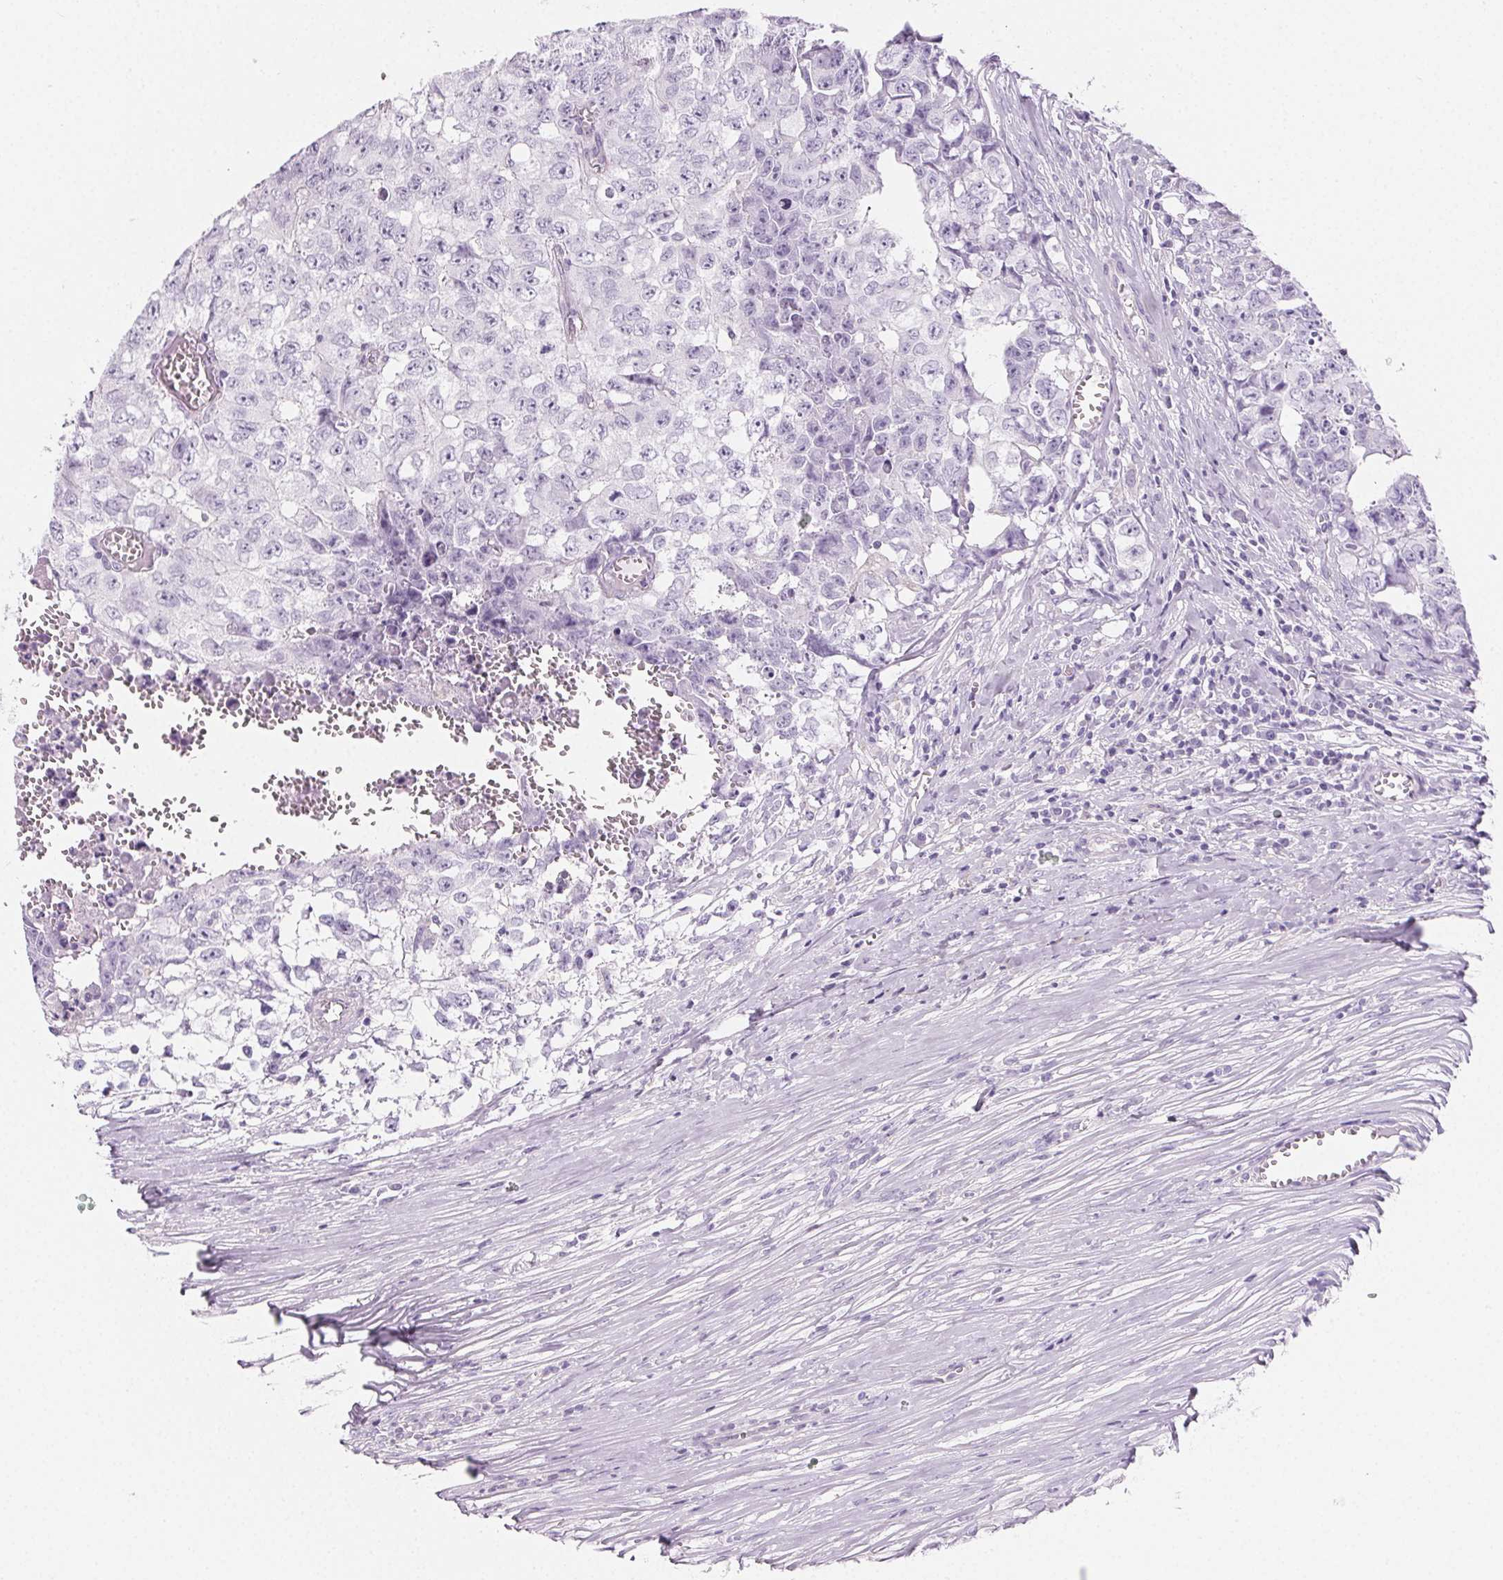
{"staining": {"intensity": "negative", "quantity": "none", "location": "none"}, "tissue": "testis cancer", "cell_type": "Tumor cells", "image_type": "cancer", "snomed": [{"axis": "morphology", "description": "Carcinoma, Embryonal, NOS"}, {"axis": "morphology", "description": "Teratoma, malignant, NOS"}, {"axis": "topography", "description": "Testis"}], "caption": "This is a photomicrograph of immunohistochemistry staining of testis cancer, which shows no positivity in tumor cells.", "gene": "PRSS3", "patient": {"sex": "male", "age": 24}}